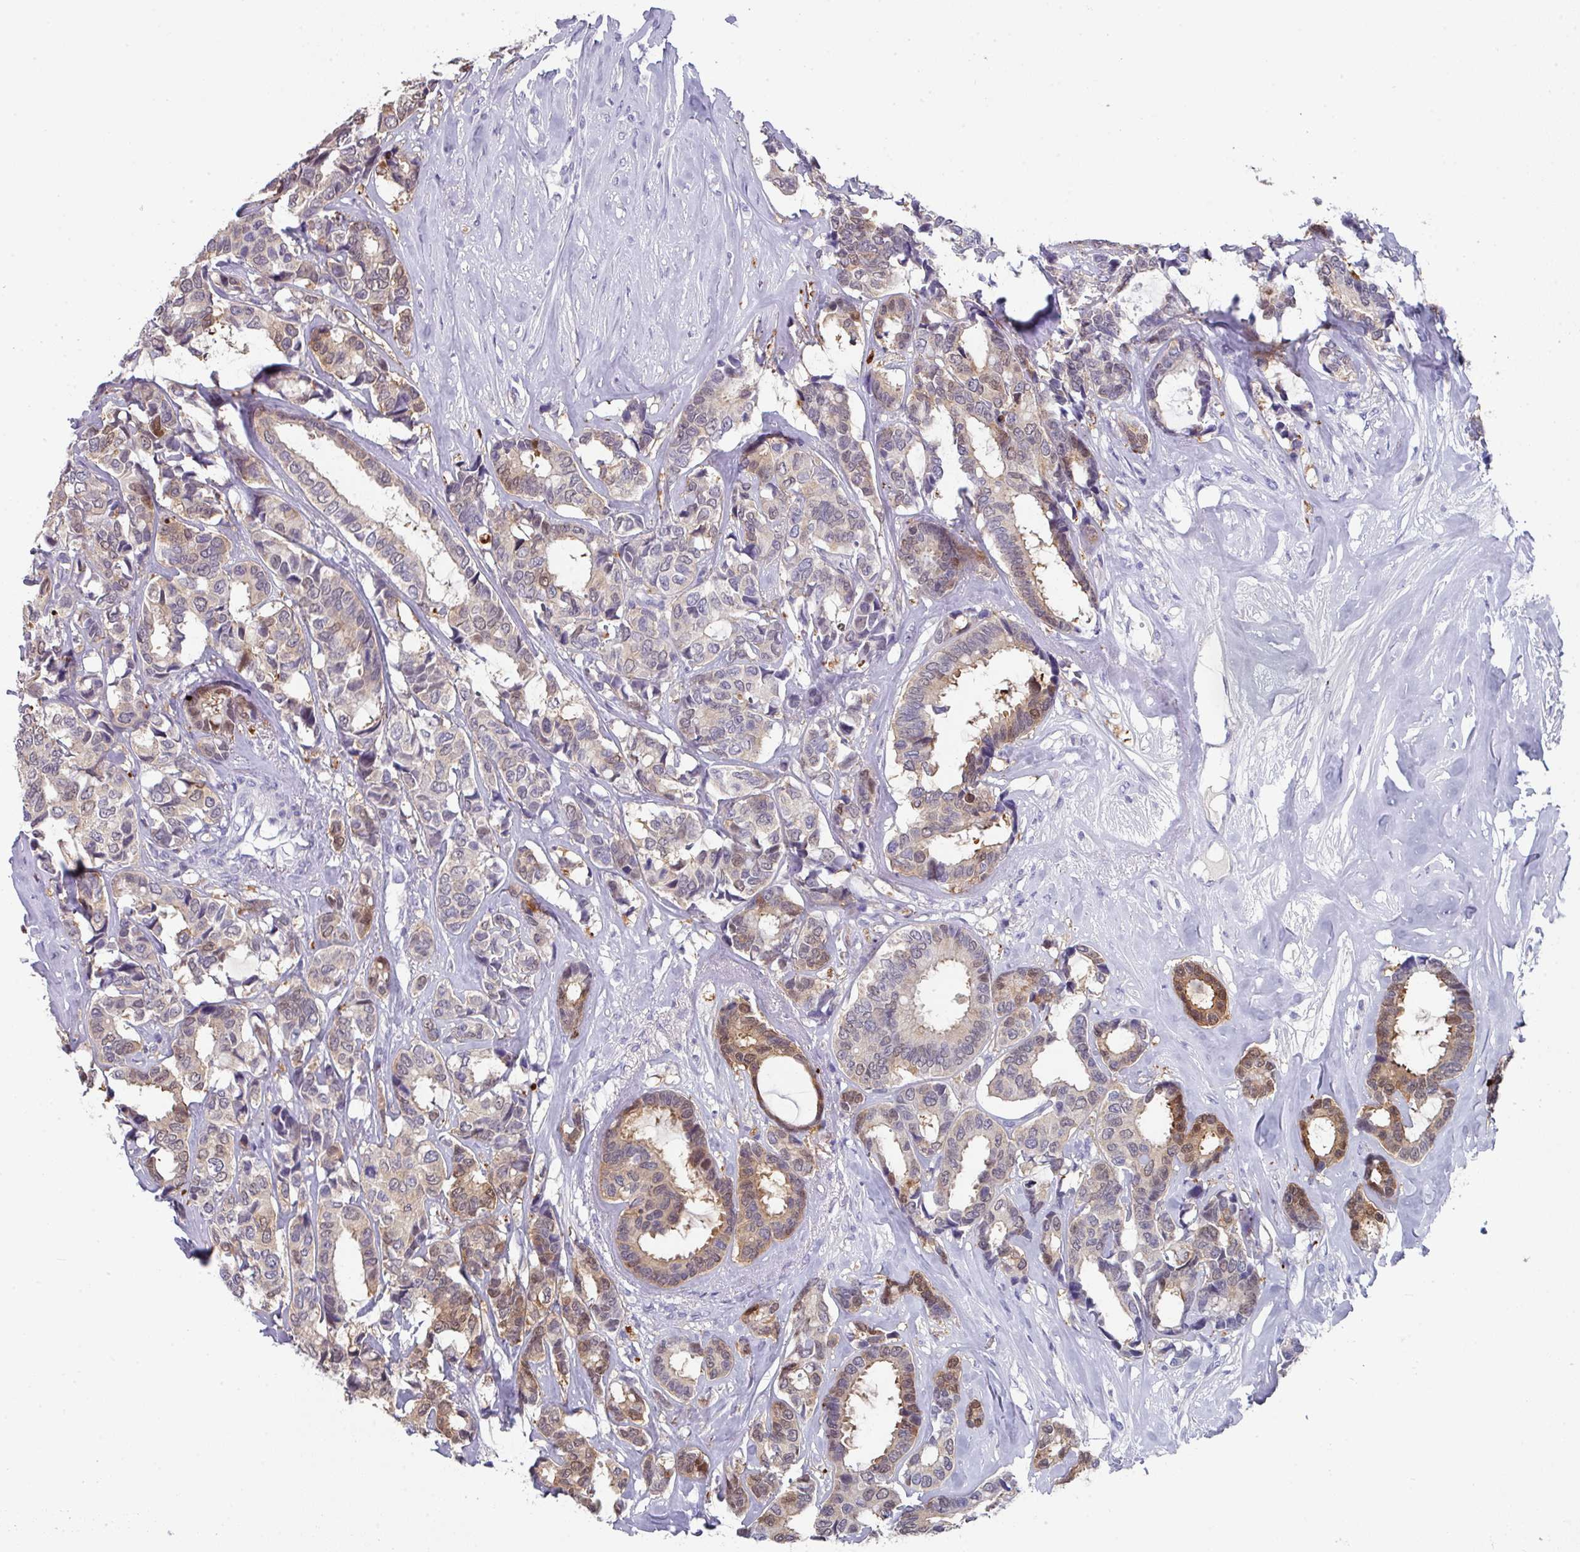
{"staining": {"intensity": "moderate", "quantity": "25%-75%", "location": "cytoplasmic/membranous,nuclear"}, "tissue": "breast cancer", "cell_type": "Tumor cells", "image_type": "cancer", "snomed": [{"axis": "morphology", "description": "Duct carcinoma"}, {"axis": "topography", "description": "Breast"}], "caption": "Brown immunohistochemical staining in breast invasive ductal carcinoma reveals moderate cytoplasmic/membranous and nuclear staining in approximately 25%-75% of tumor cells.", "gene": "DEFB115", "patient": {"sex": "female", "age": 87}}